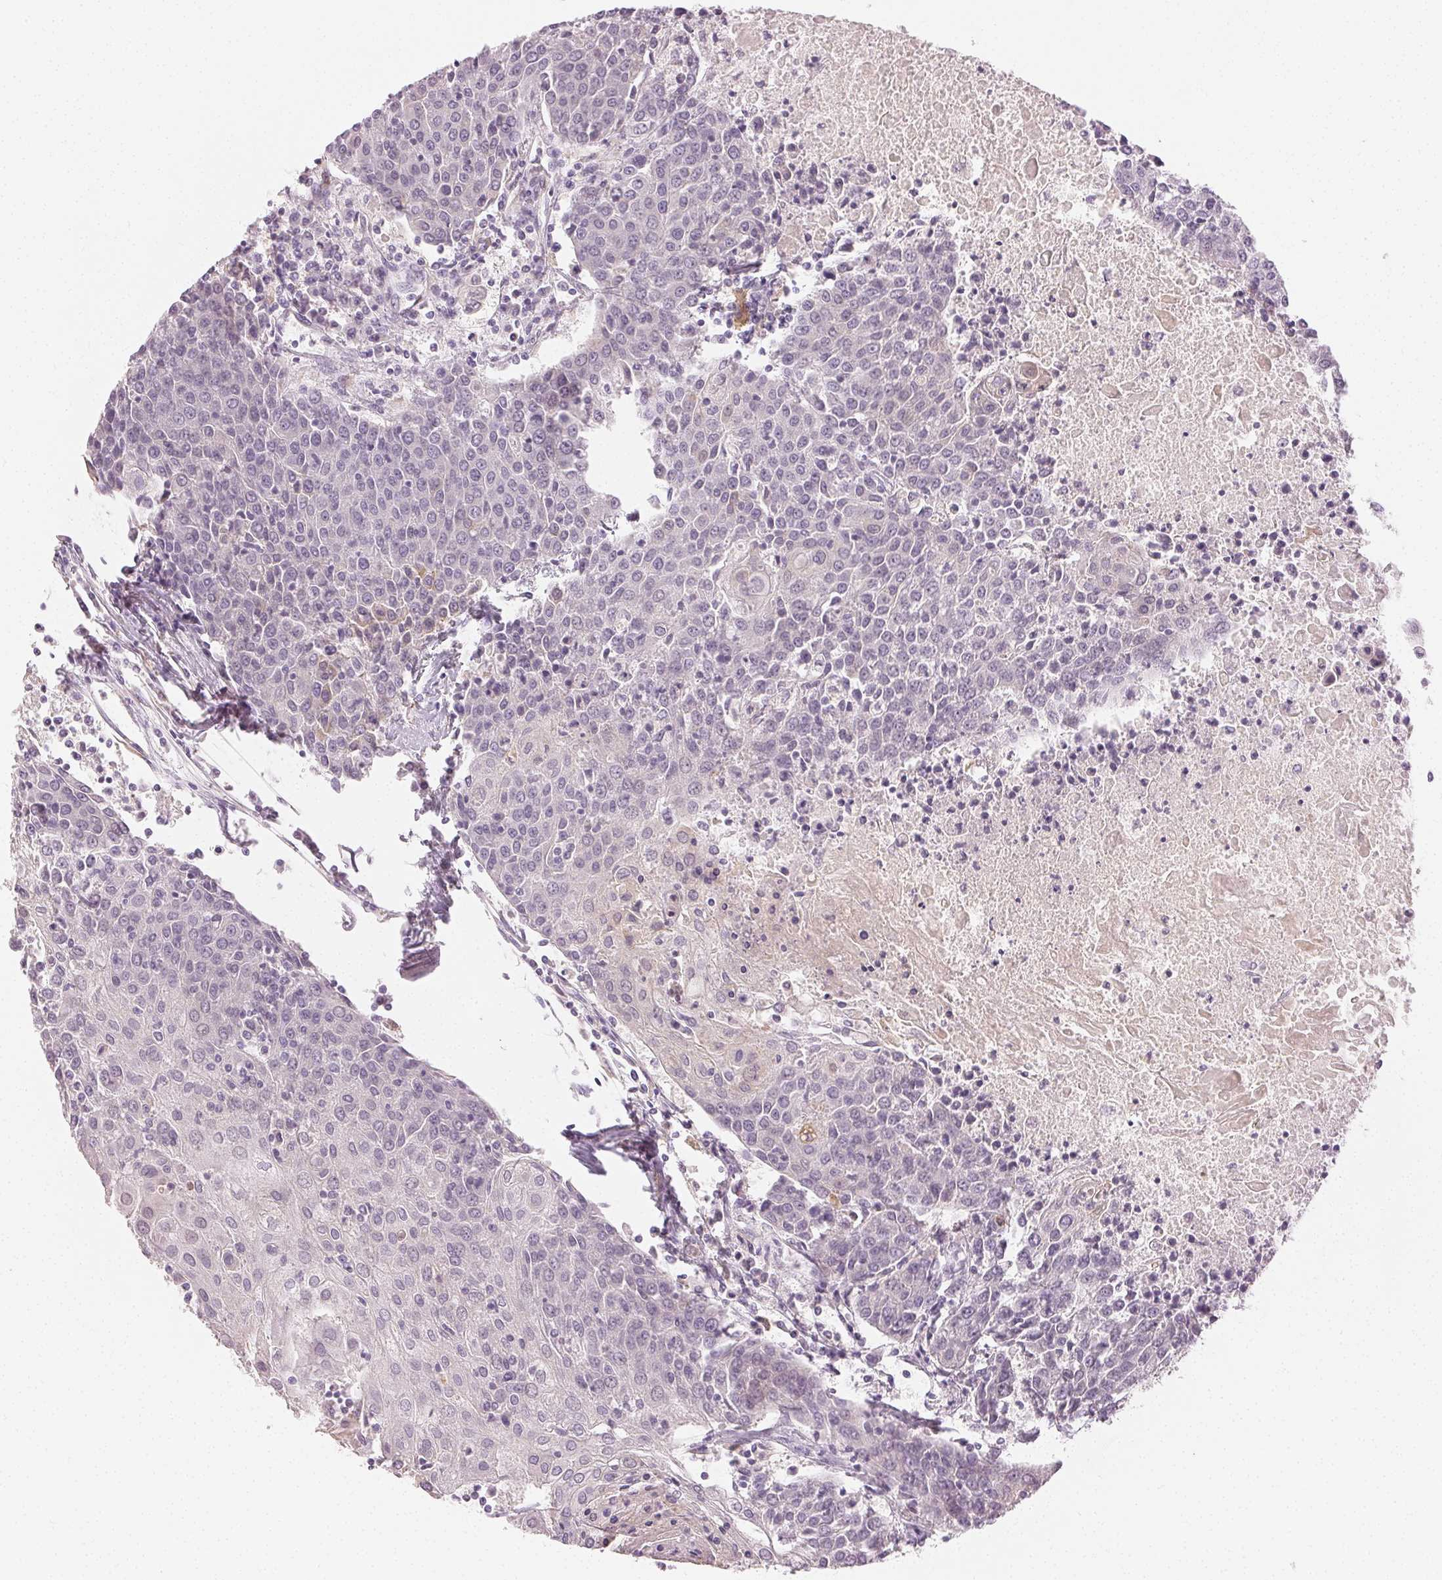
{"staining": {"intensity": "negative", "quantity": "none", "location": "none"}, "tissue": "urothelial cancer", "cell_type": "Tumor cells", "image_type": "cancer", "snomed": [{"axis": "morphology", "description": "Urothelial carcinoma, High grade"}, {"axis": "topography", "description": "Urinary bladder"}], "caption": "Image shows no protein positivity in tumor cells of urothelial cancer tissue.", "gene": "MAP1LC3A", "patient": {"sex": "female", "age": 85}}